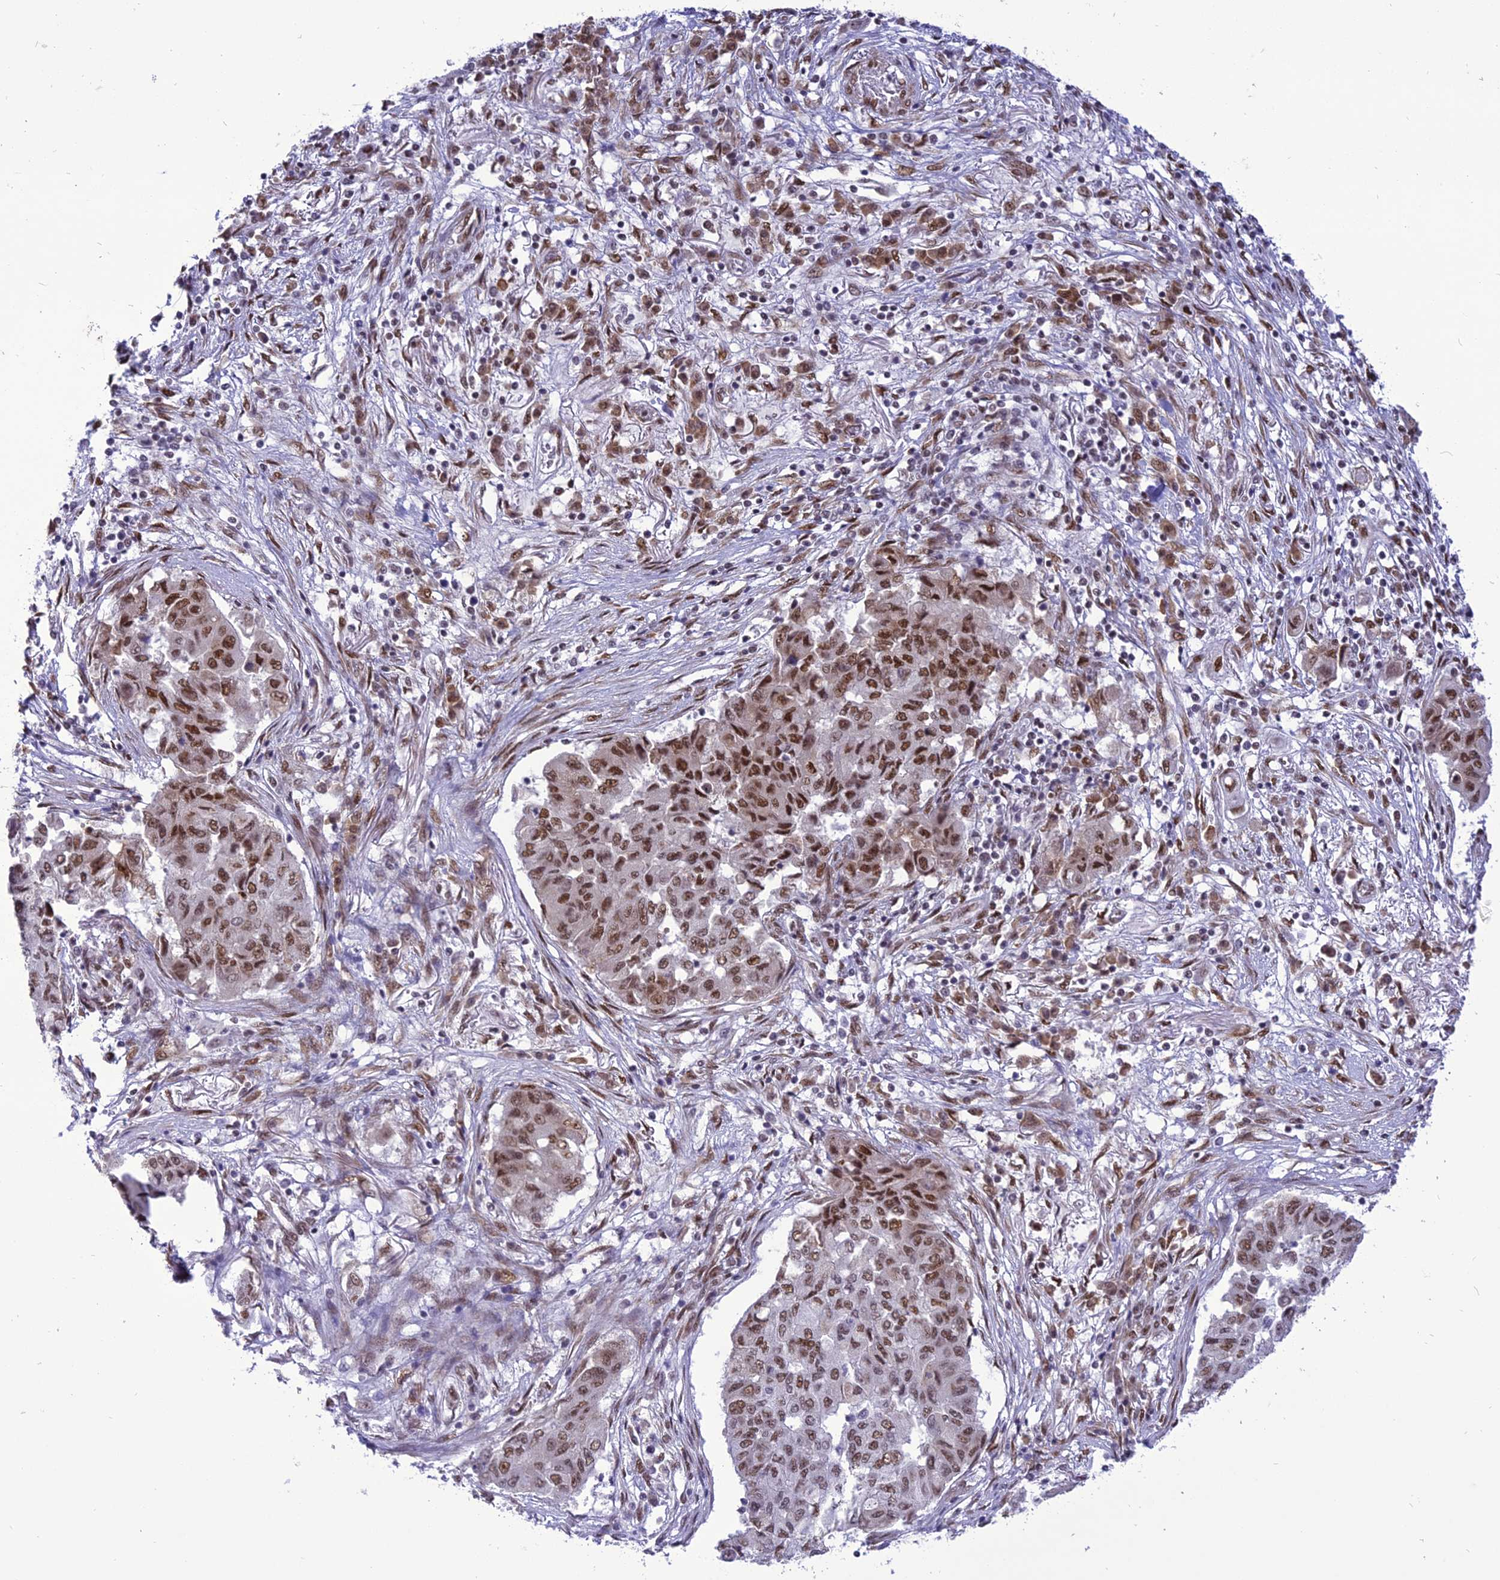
{"staining": {"intensity": "moderate", "quantity": ">75%", "location": "nuclear"}, "tissue": "lung cancer", "cell_type": "Tumor cells", "image_type": "cancer", "snomed": [{"axis": "morphology", "description": "Squamous cell carcinoma, NOS"}, {"axis": "topography", "description": "Lung"}], "caption": "A micrograph showing moderate nuclear positivity in approximately >75% of tumor cells in lung cancer, as visualized by brown immunohistochemical staining.", "gene": "DDX1", "patient": {"sex": "male", "age": 74}}